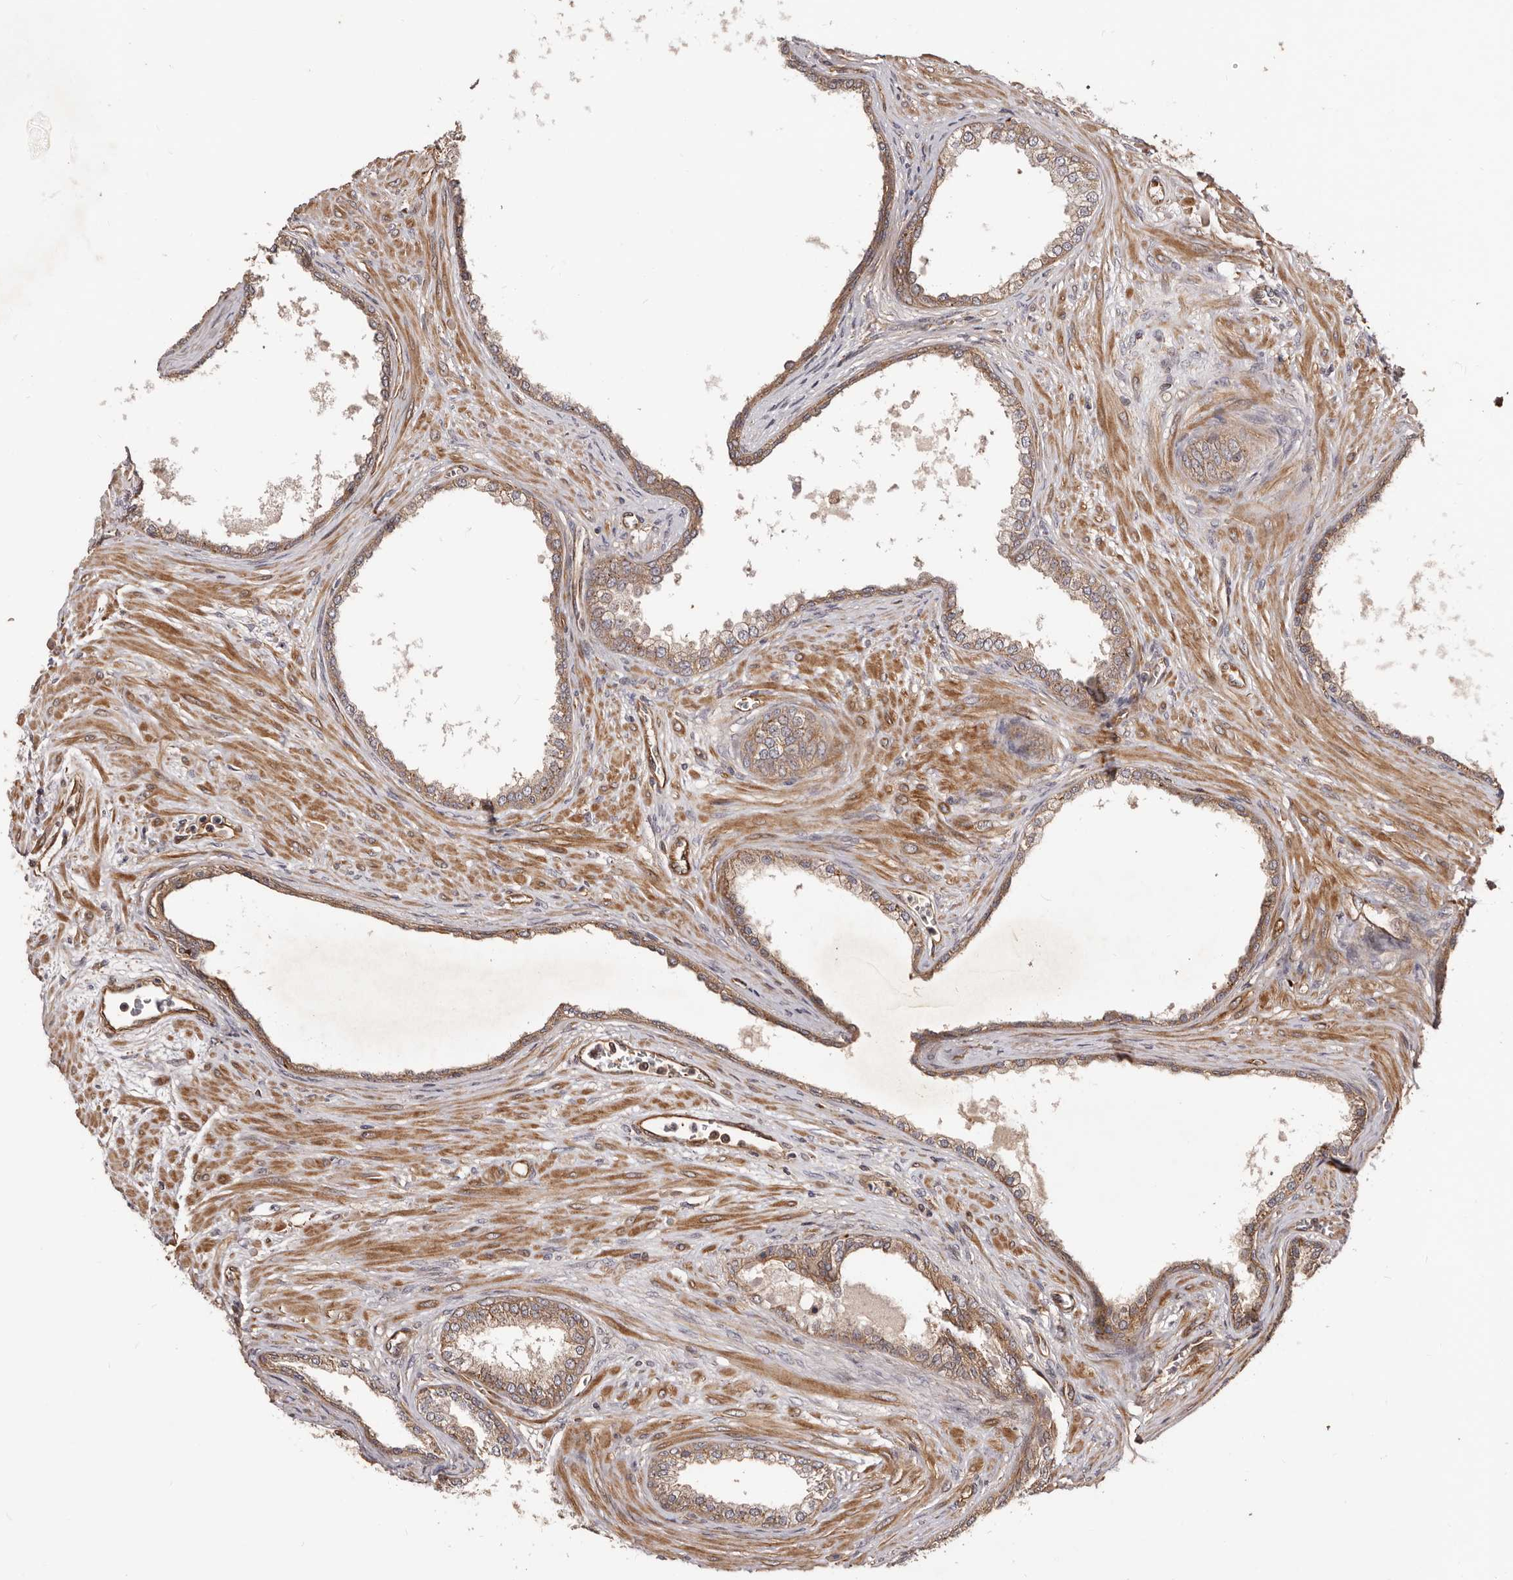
{"staining": {"intensity": "moderate", "quantity": ">75%", "location": "cytoplasmic/membranous"}, "tissue": "prostate cancer", "cell_type": "Tumor cells", "image_type": "cancer", "snomed": [{"axis": "morphology", "description": "Normal tissue, NOS"}, {"axis": "morphology", "description": "Adenocarcinoma, Low grade"}, {"axis": "topography", "description": "Prostate"}, {"axis": "topography", "description": "Peripheral nerve tissue"}], "caption": "The photomicrograph reveals staining of prostate cancer (adenocarcinoma (low-grade)), revealing moderate cytoplasmic/membranous protein positivity (brown color) within tumor cells.", "gene": "GTPBP1", "patient": {"sex": "male", "age": 71}}